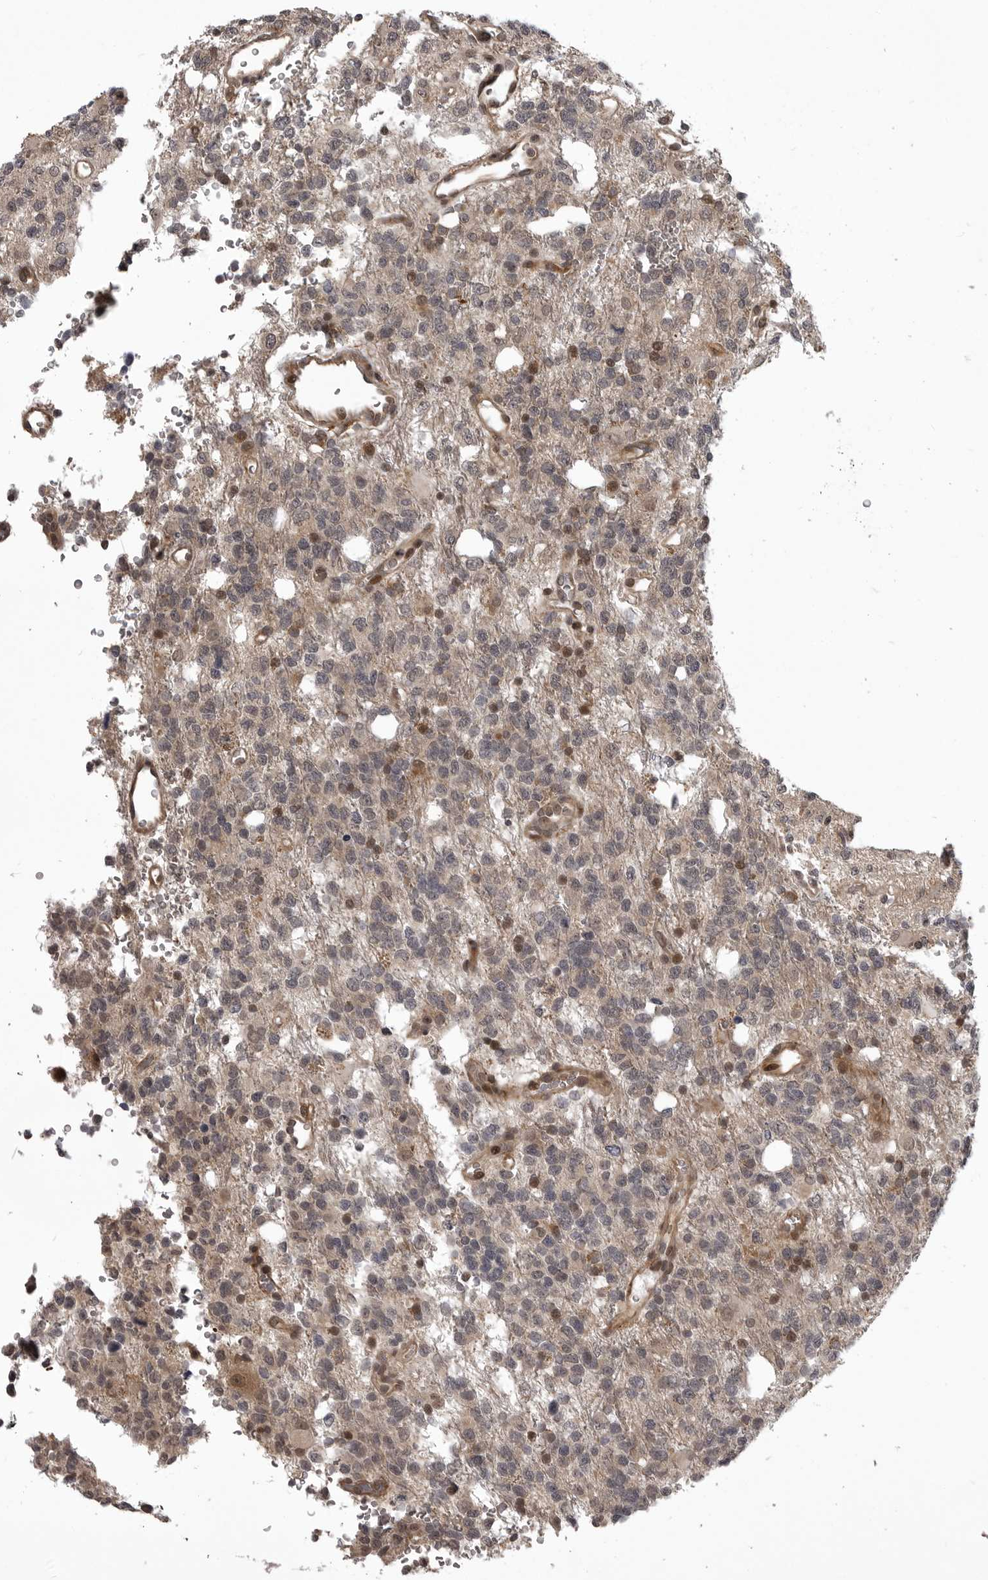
{"staining": {"intensity": "weak", "quantity": "25%-75%", "location": "cytoplasmic/membranous"}, "tissue": "glioma", "cell_type": "Tumor cells", "image_type": "cancer", "snomed": [{"axis": "morphology", "description": "Glioma, malignant, High grade"}, {"axis": "topography", "description": "Brain"}], "caption": "A brown stain shows weak cytoplasmic/membranous staining of a protein in human glioma tumor cells.", "gene": "SNX16", "patient": {"sex": "female", "age": 62}}